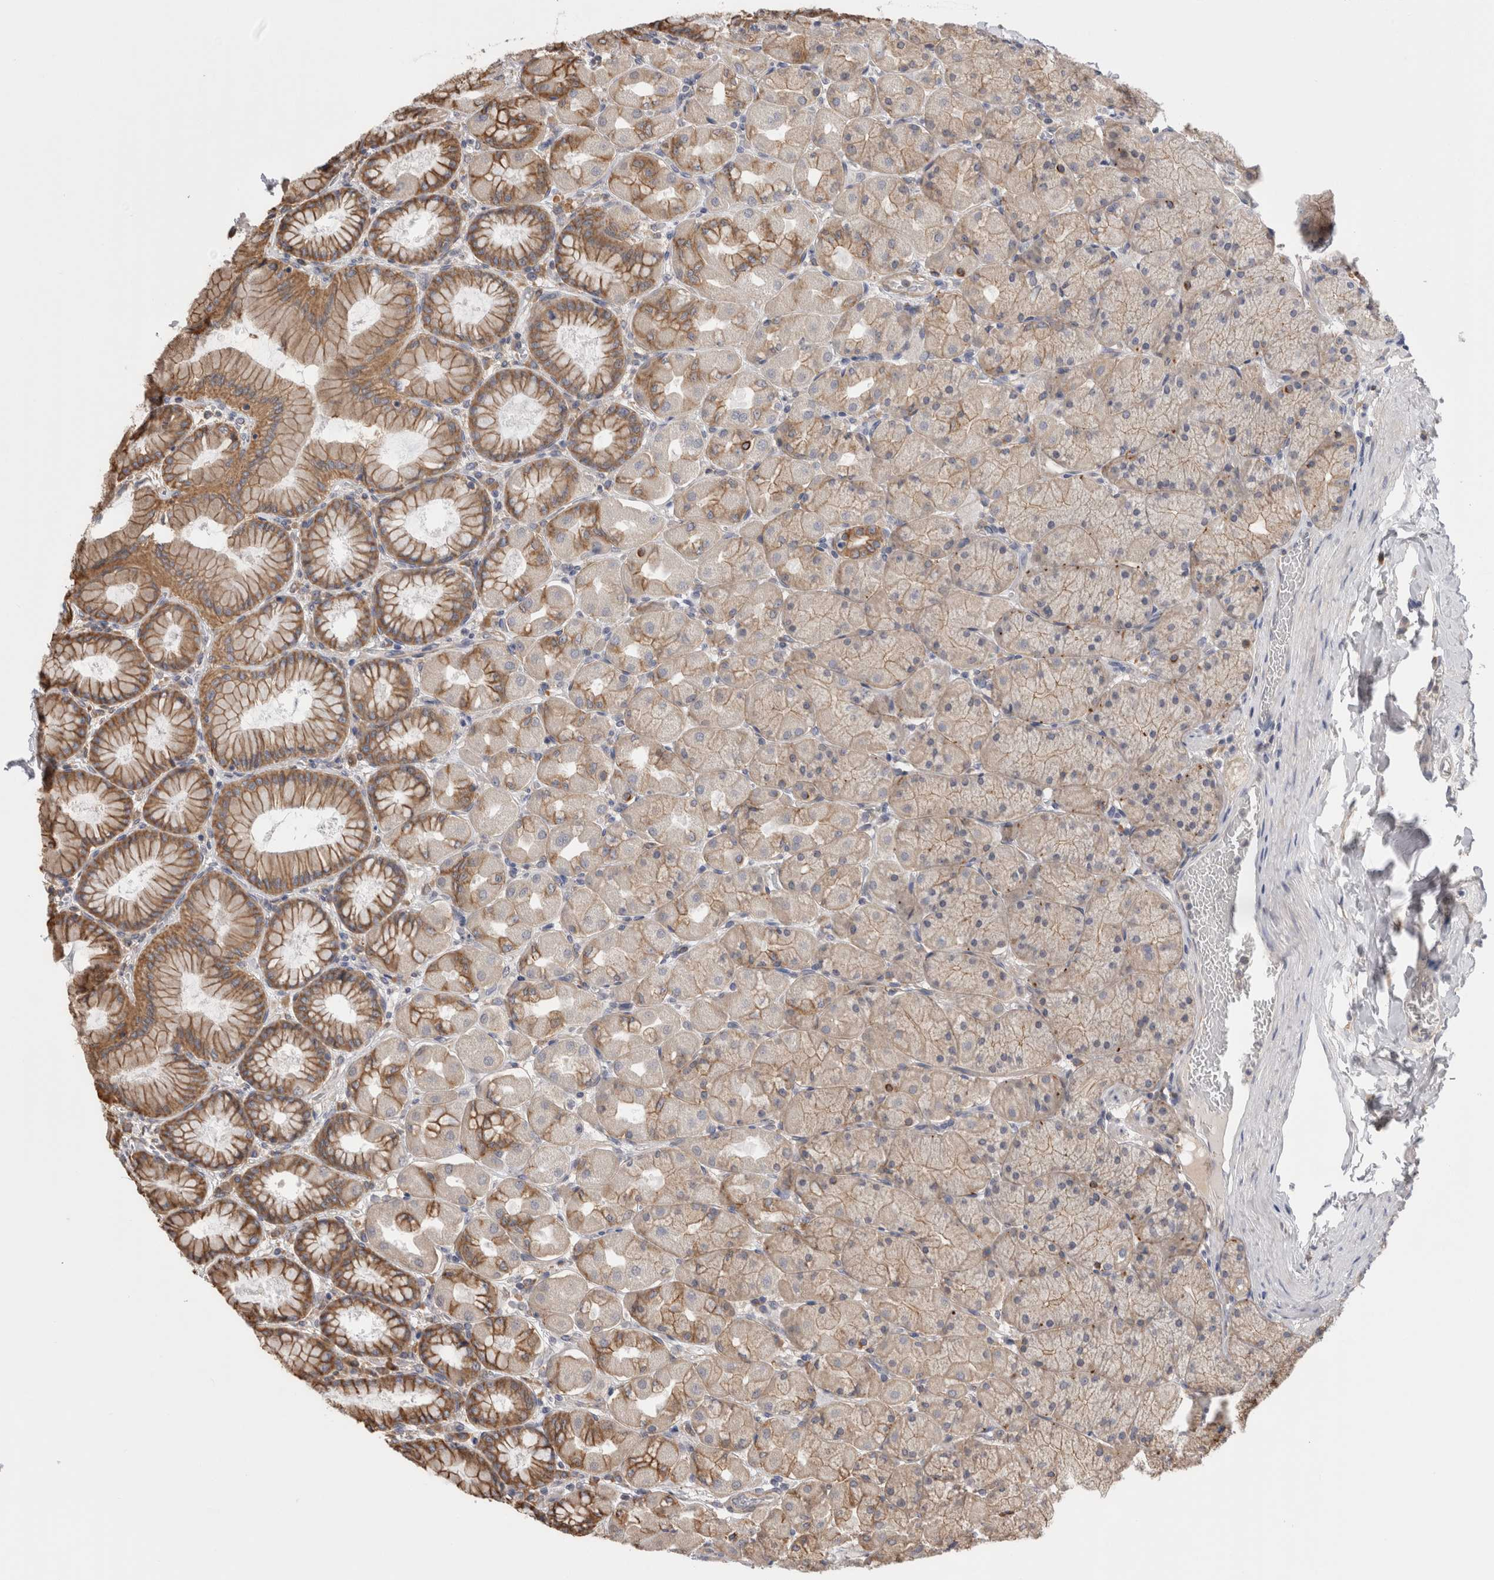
{"staining": {"intensity": "moderate", "quantity": "25%-75%", "location": "cytoplasmic/membranous"}, "tissue": "stomach", "cell_type": "Glandular cells", "image_type": "normal", "snomed": [{"axis": "morphology", "description": "Normal tissue, NOS"}, {"axis": "topography", "description": "Stomach, upper"}], "caption": "The image shows immunohistochemical staining of benign stomach. There is moderate cytoplasmic/membranous expression is seen in about 25%-75% of glandular cells. (Stains: DAB in brown, nuclei in blue, Microscopy: brightfield microscopy at high magnification).", "gene": "SMAP2", "patient": {"sex": "female", "age": 56}}